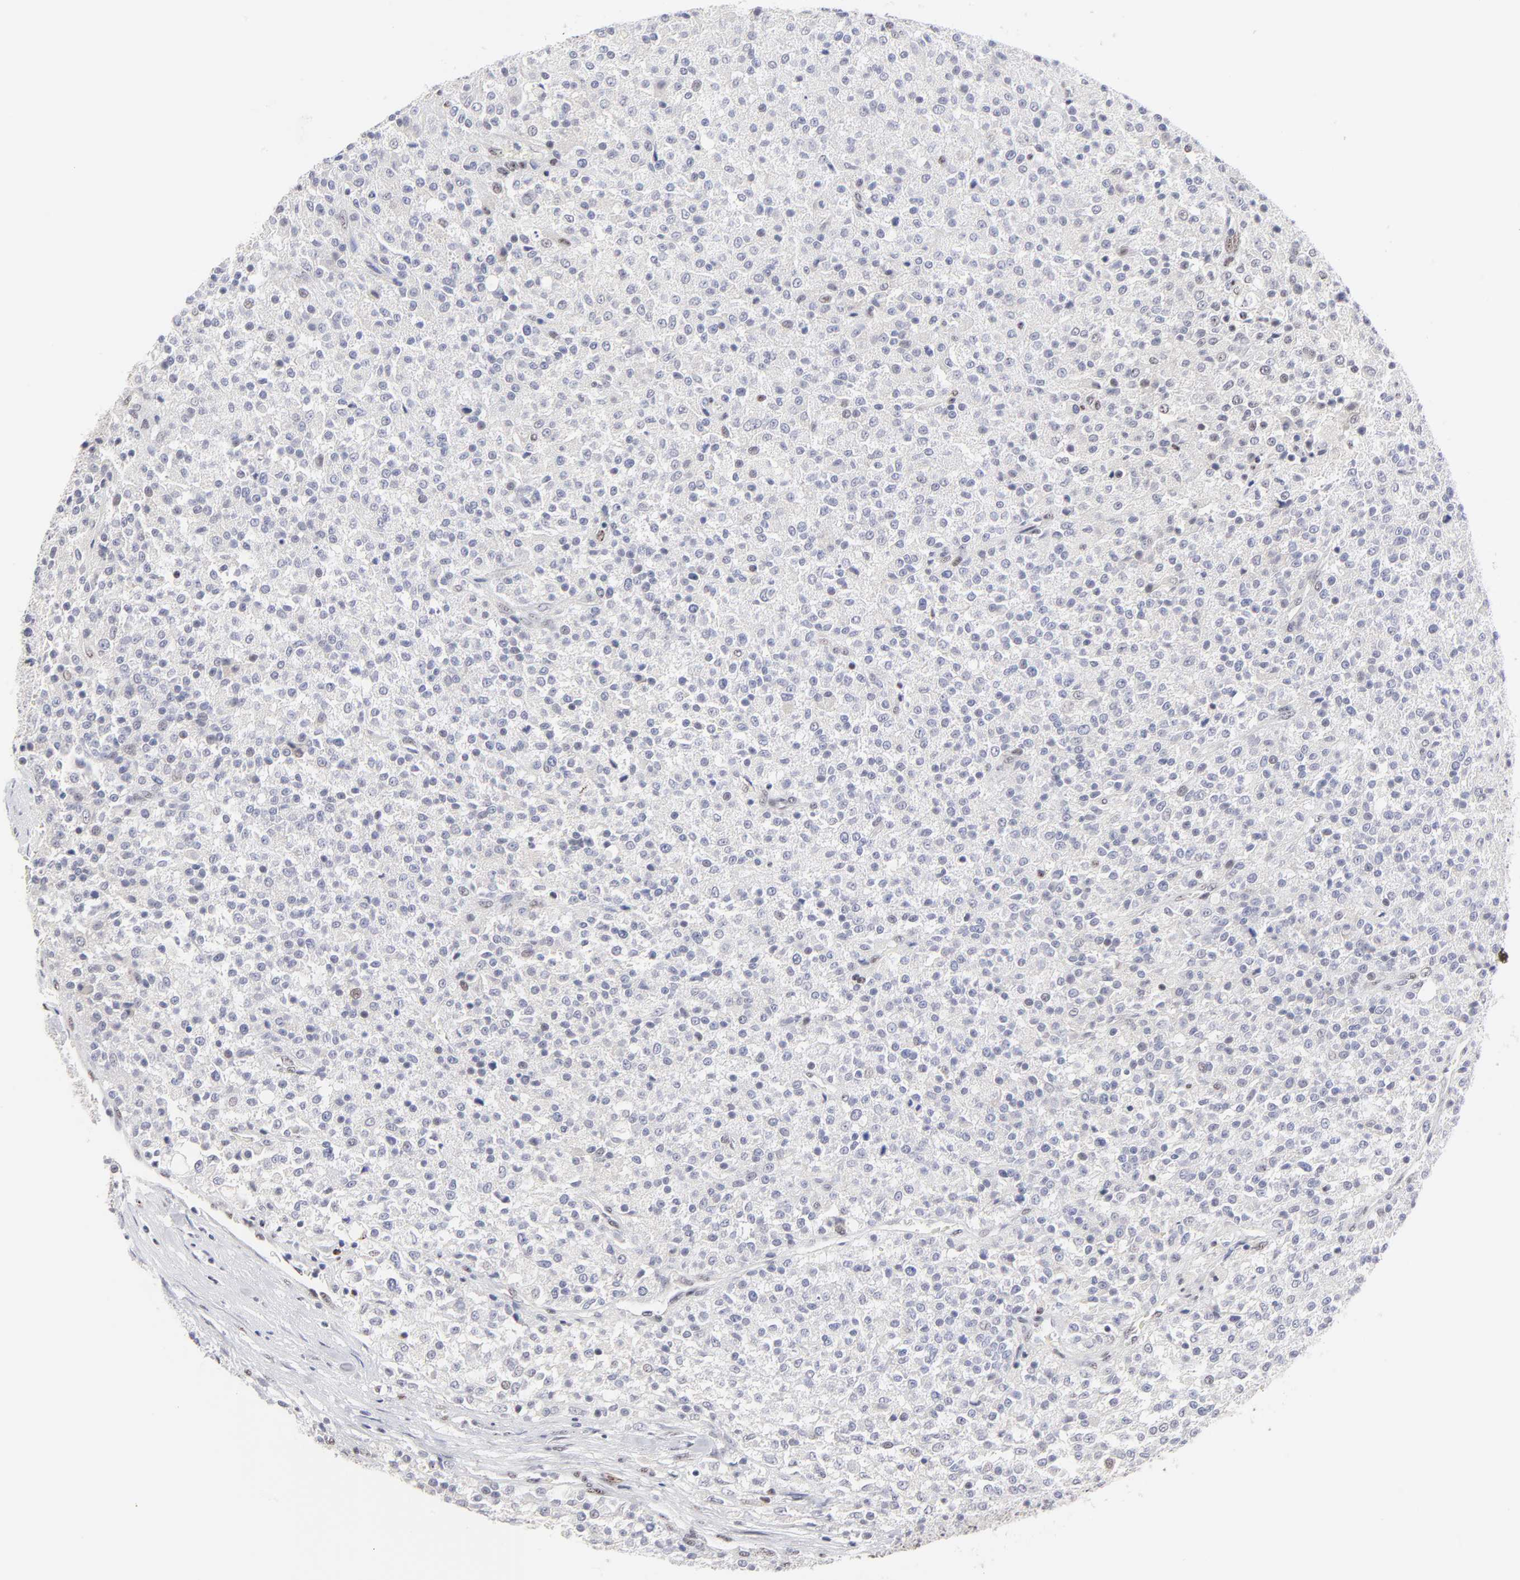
{"staining": {"intensity": "negative", "quantity": "none", "location": "none"}, "tissue": "testis cancer", "cell_type": "Tumor cells", "image_type": "cancer", "snomed": [{"axis": "morphology", "description": "Seminoma, NOS"}, {"axis": "topography", "description": "Testis"}], "caption": "There is no significant staining in tumor cells of testis cancer (seminoma).", "gene": "STAT3", "patient": {"sex": "male", "age": 59}}